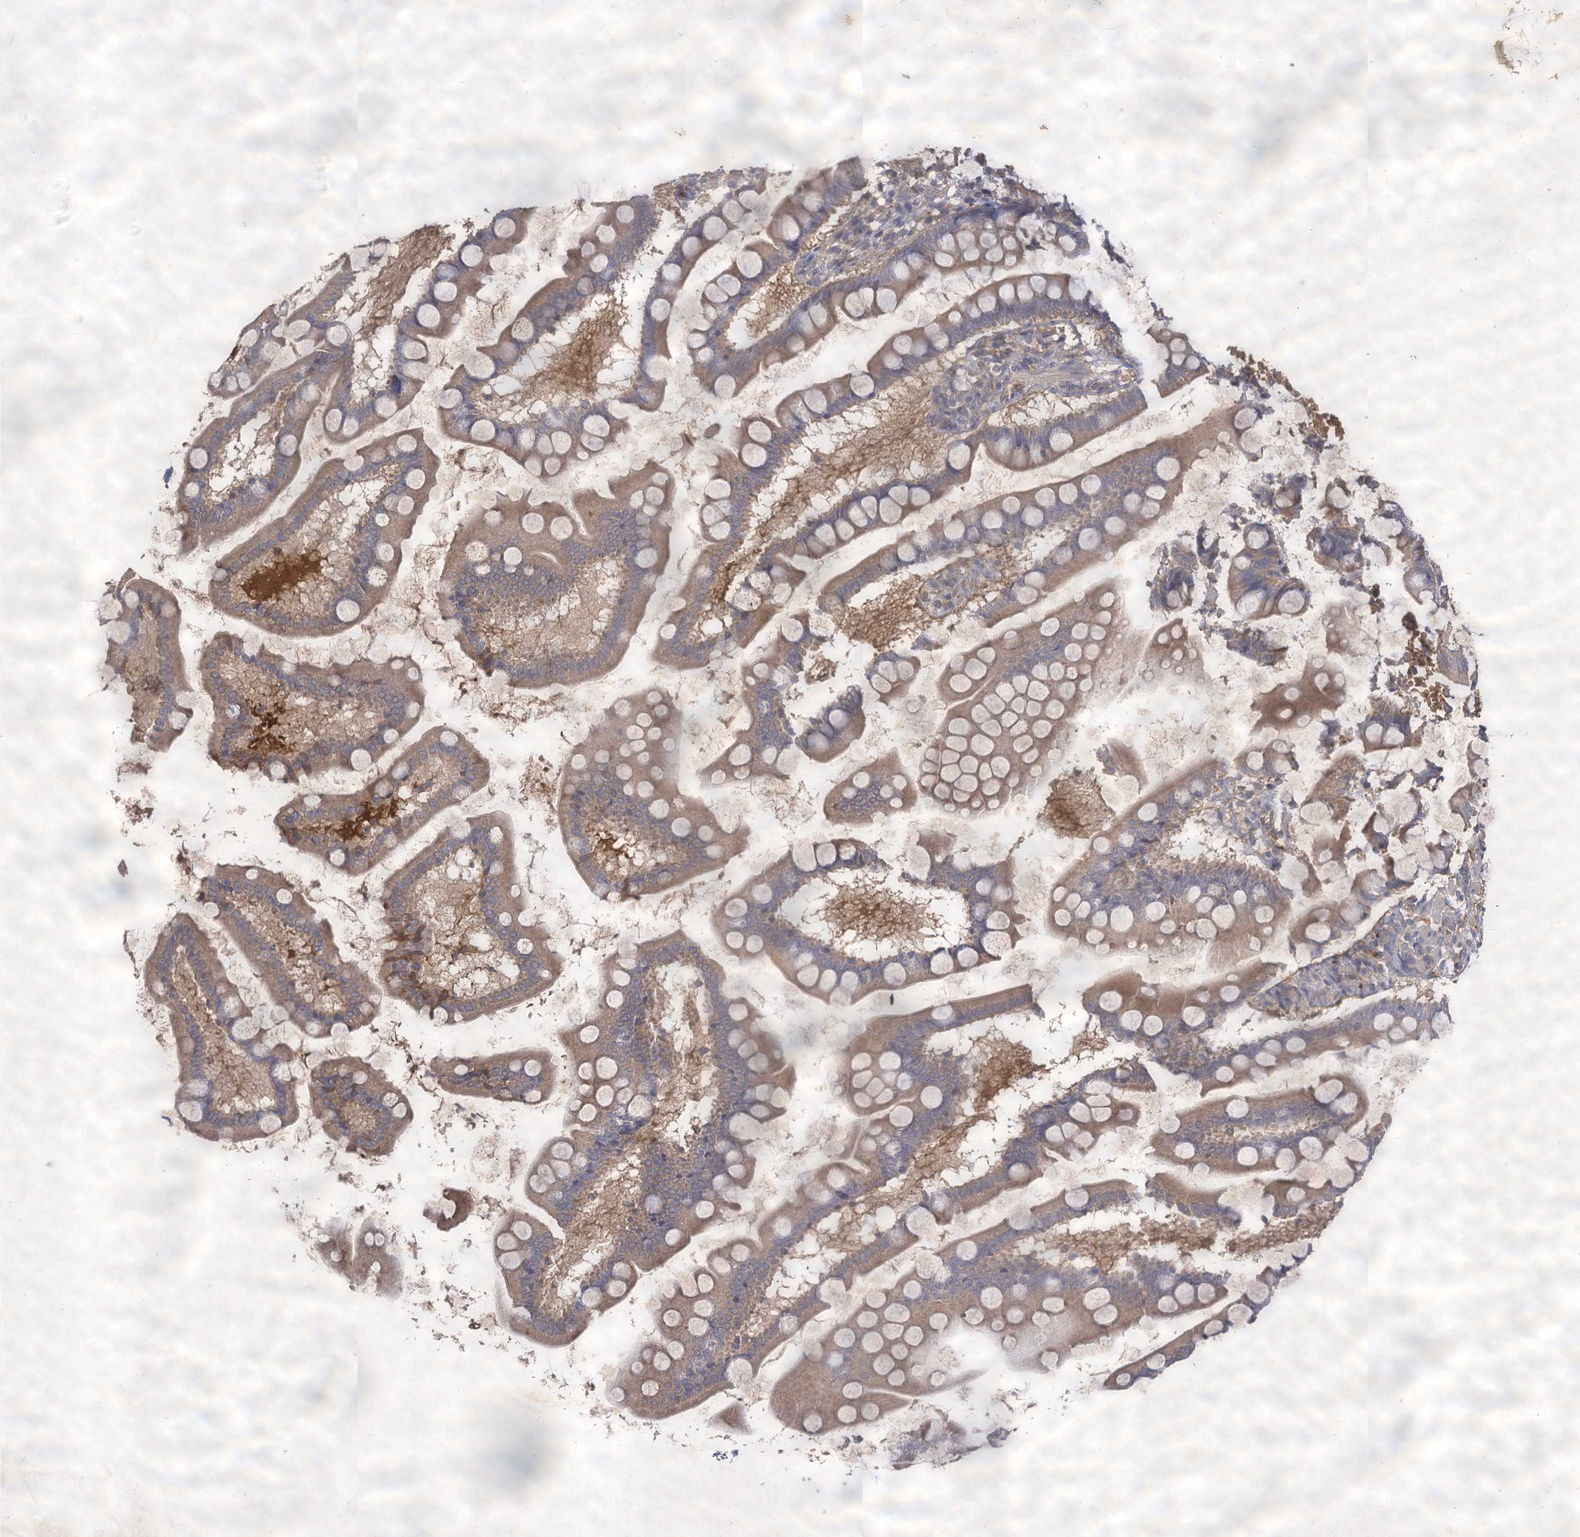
{"staining": {"intensity": "weak", "quantity": ">75%", "location": "cytoplasmic/membranous"}, "tissue": "small intestine", "cell_type": "Glandular cells", "image_type": "normal", "snomed": [{"axis": "morphology", "description": "Normal tissue, NOS"}, {"axis": "topography", "description": "Small intestine"}], "caption": "Immunohistochemical staining of normal small intestine demonstrates low levels of weak cytoplasmic/membranous positivity in about >75% of glandular cells.", "gene": "USP50", "patient": {"sex": "male", "age": 41}}